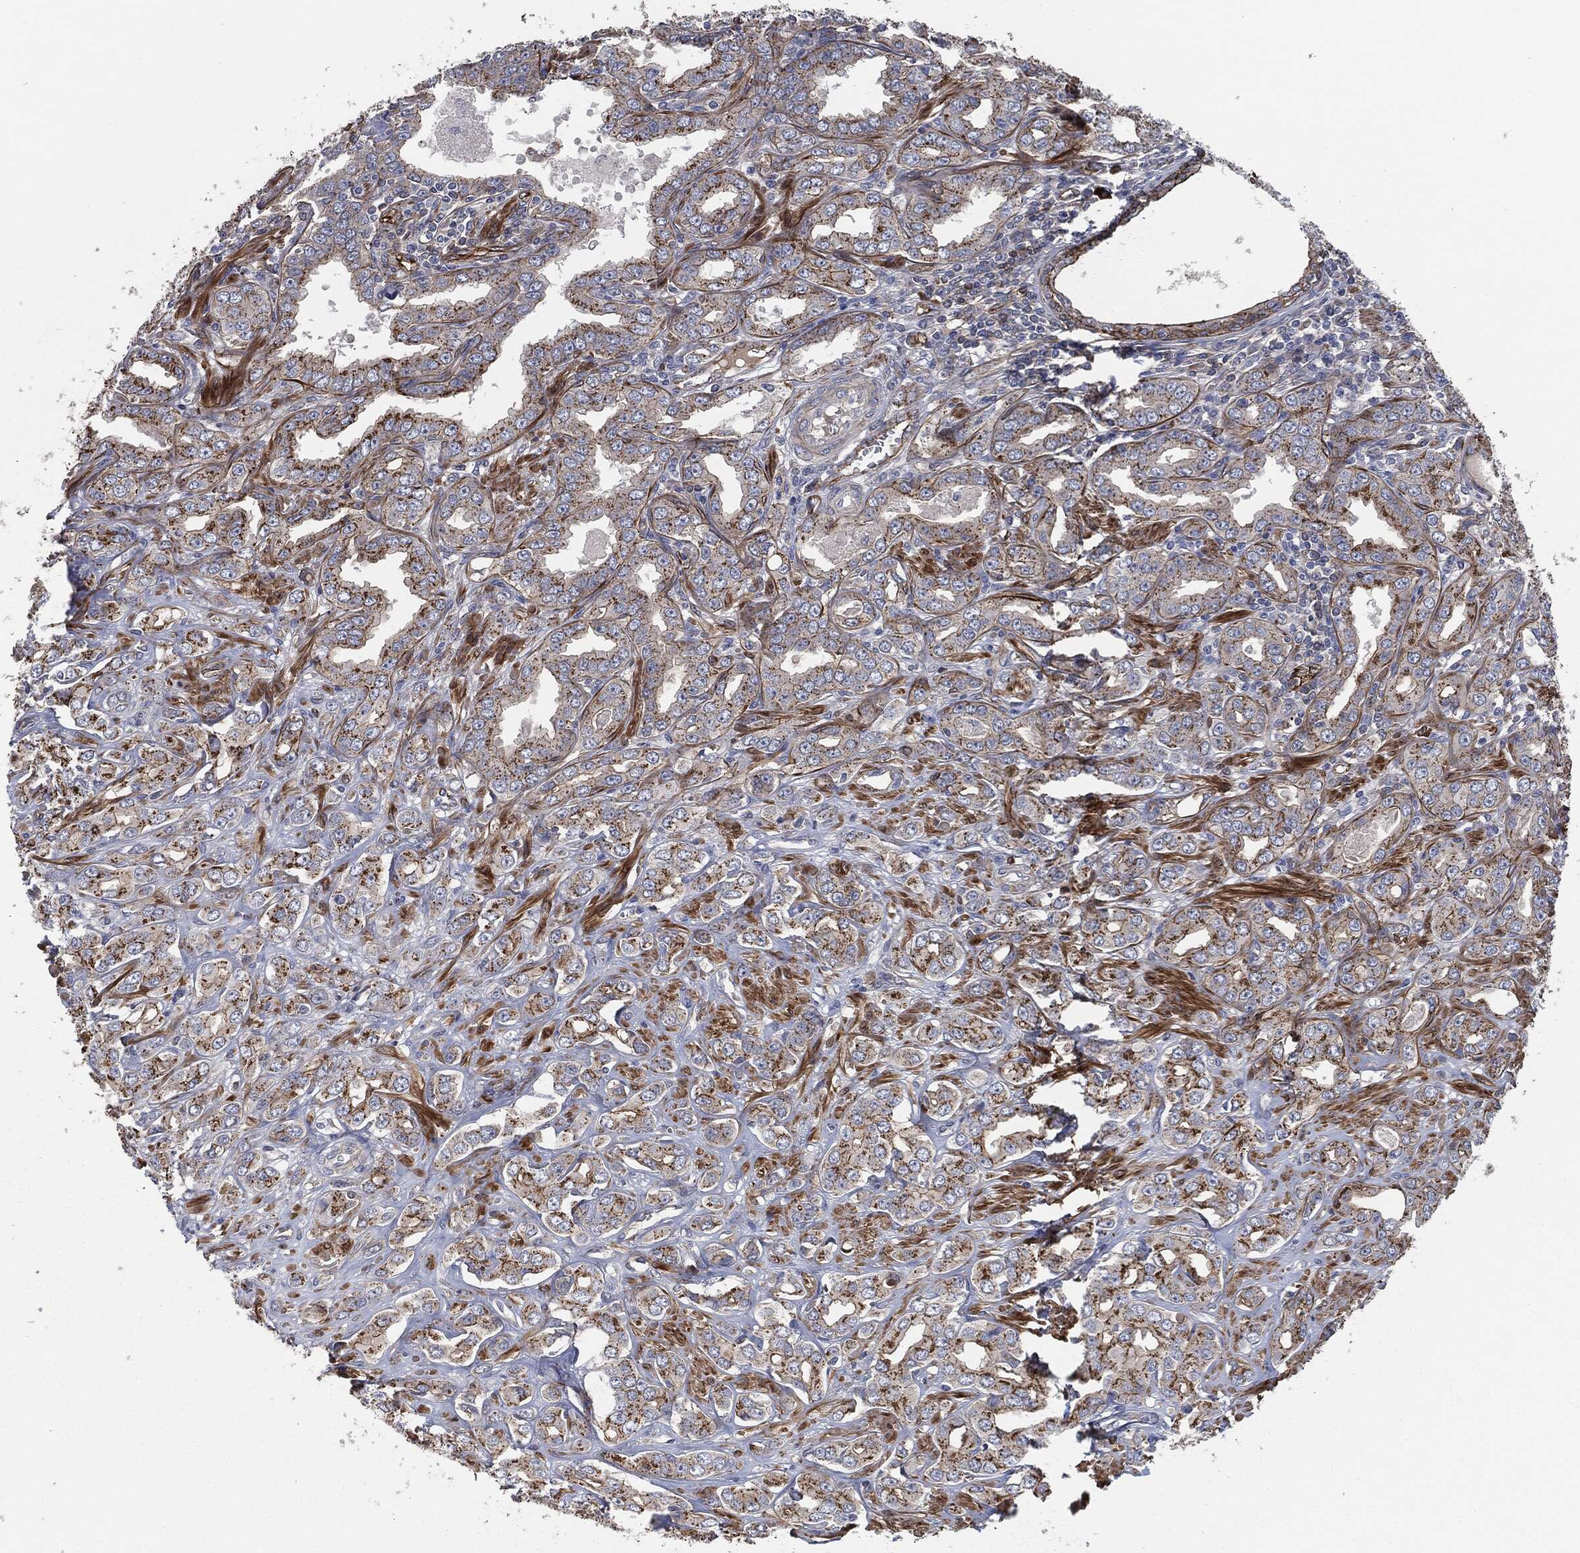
{"staining": {"intensity": "strong", "quantity": "<25%", "location": "cytoplasmic/membranous"}, "tissue": "prostate cancer", "cell_type": "Tumor cells", "image_type": "cancer", "snomed": [{"axis": "morphology", "description": "Adenocarcinoma, NOS"}, {"axis": "topography", "description": "Prostate and seminal vesicle, NOS"}, {"axis": "topography", "description": "Prostate"}], "caption": "Adenocarcinoma (prostate) stained with immunohistochemistry (IHC) exhibits strong cytoplasmic/membranous expression in approximately <25% of tumor cells.", "gene": "SVIL", "patient": {"sex": "male", "age": 69}}